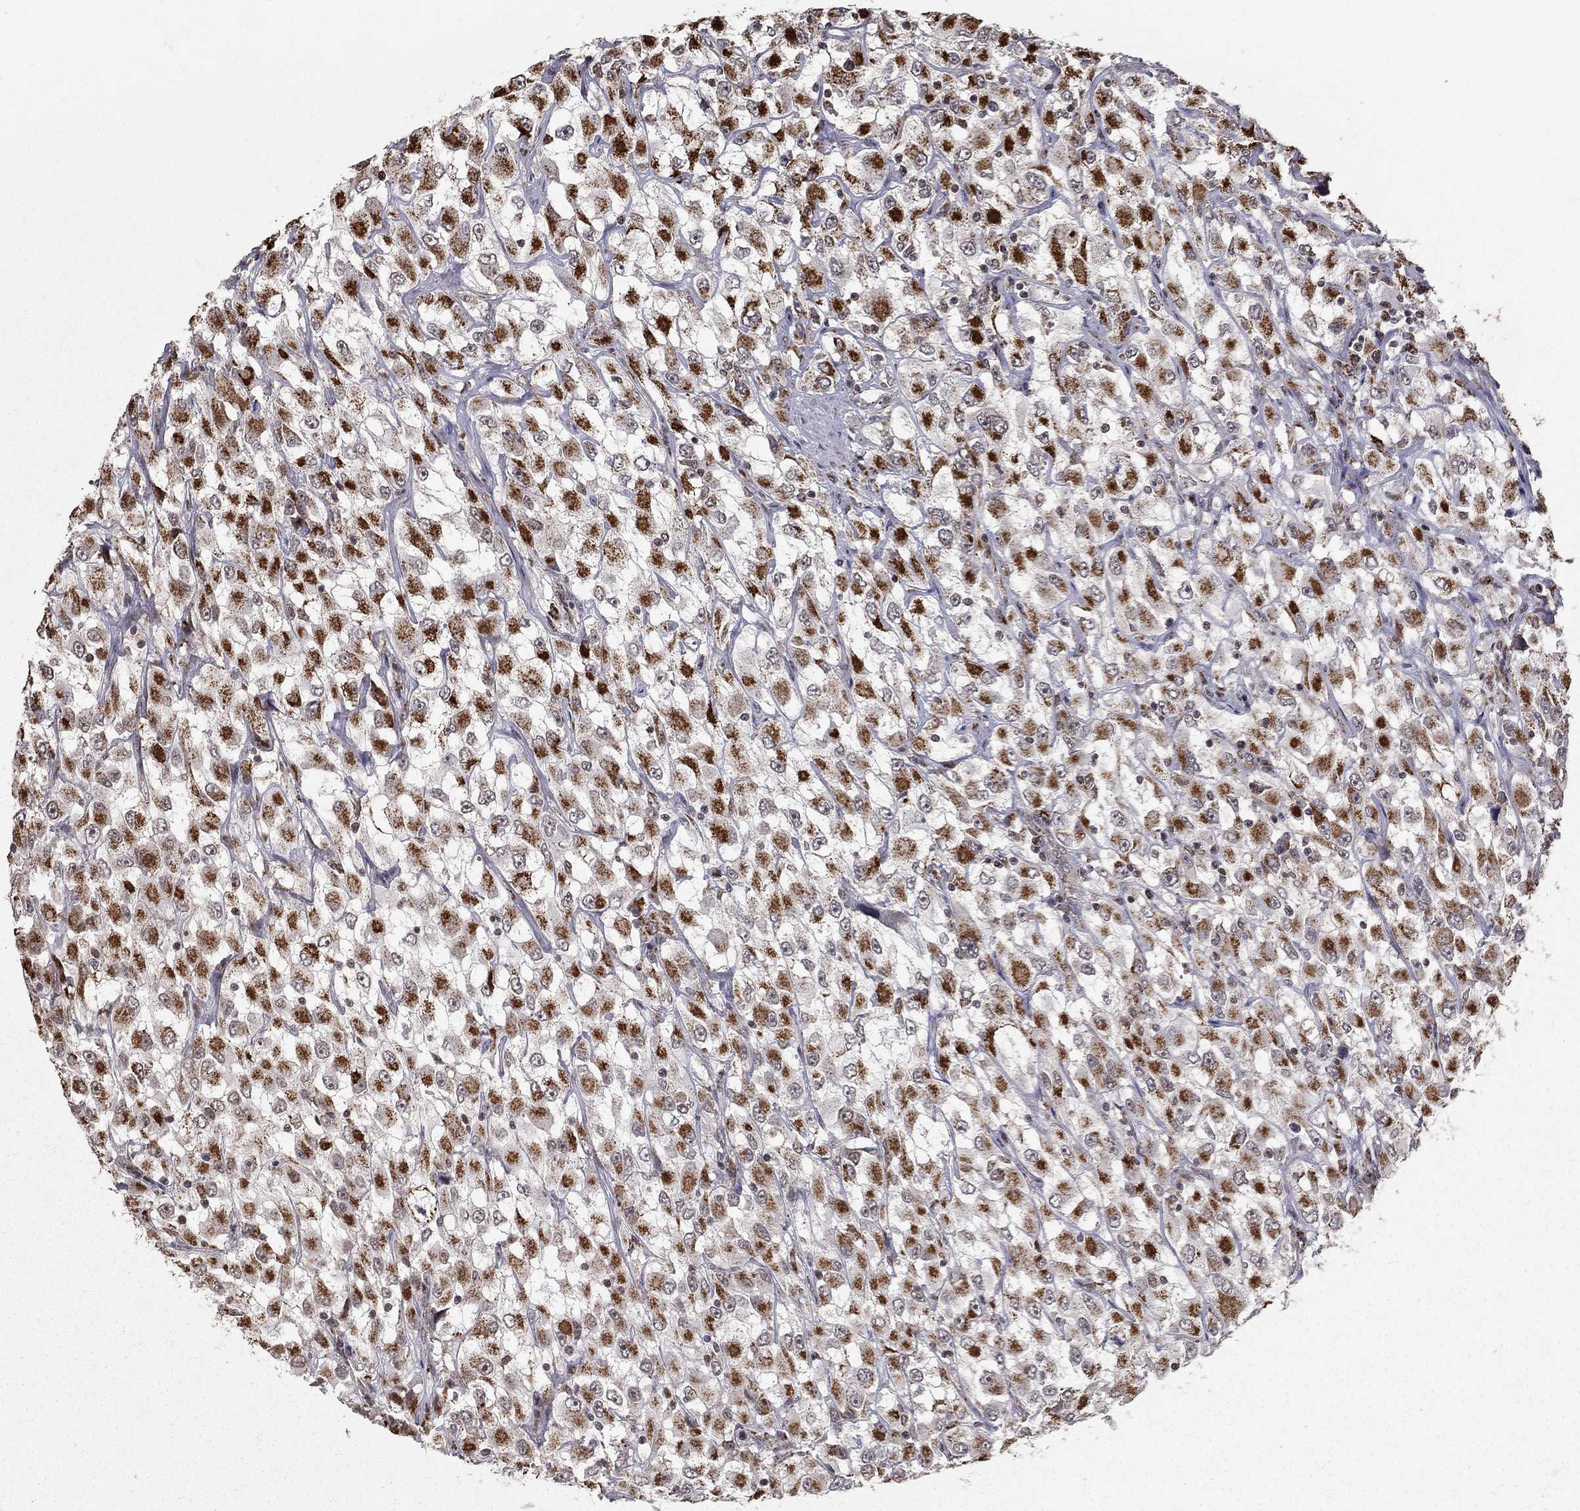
{"staining": {"intensity": "strong", "quantity": ">75%", "location": "cytoplasmic/membranous"}, "tissue": "renal cancer", "cell_type": "Tumor cells", "image_type": "cancer", "snomed": [{"axis": "morphology", "description": "Adenocarcinoma, NOS"}, {"axis": "topography", "description": "Kidney"}], "caption": "A high-resolution photomicrograph shows immunohistochemistry staining of renal cancer (adenocarcinoma), which displays strong cytoplasmic/membranous staining in approximately >75% of tumor cells.", "gene": "ACOT13", "patient": {"sex": "female", "age": 52}}